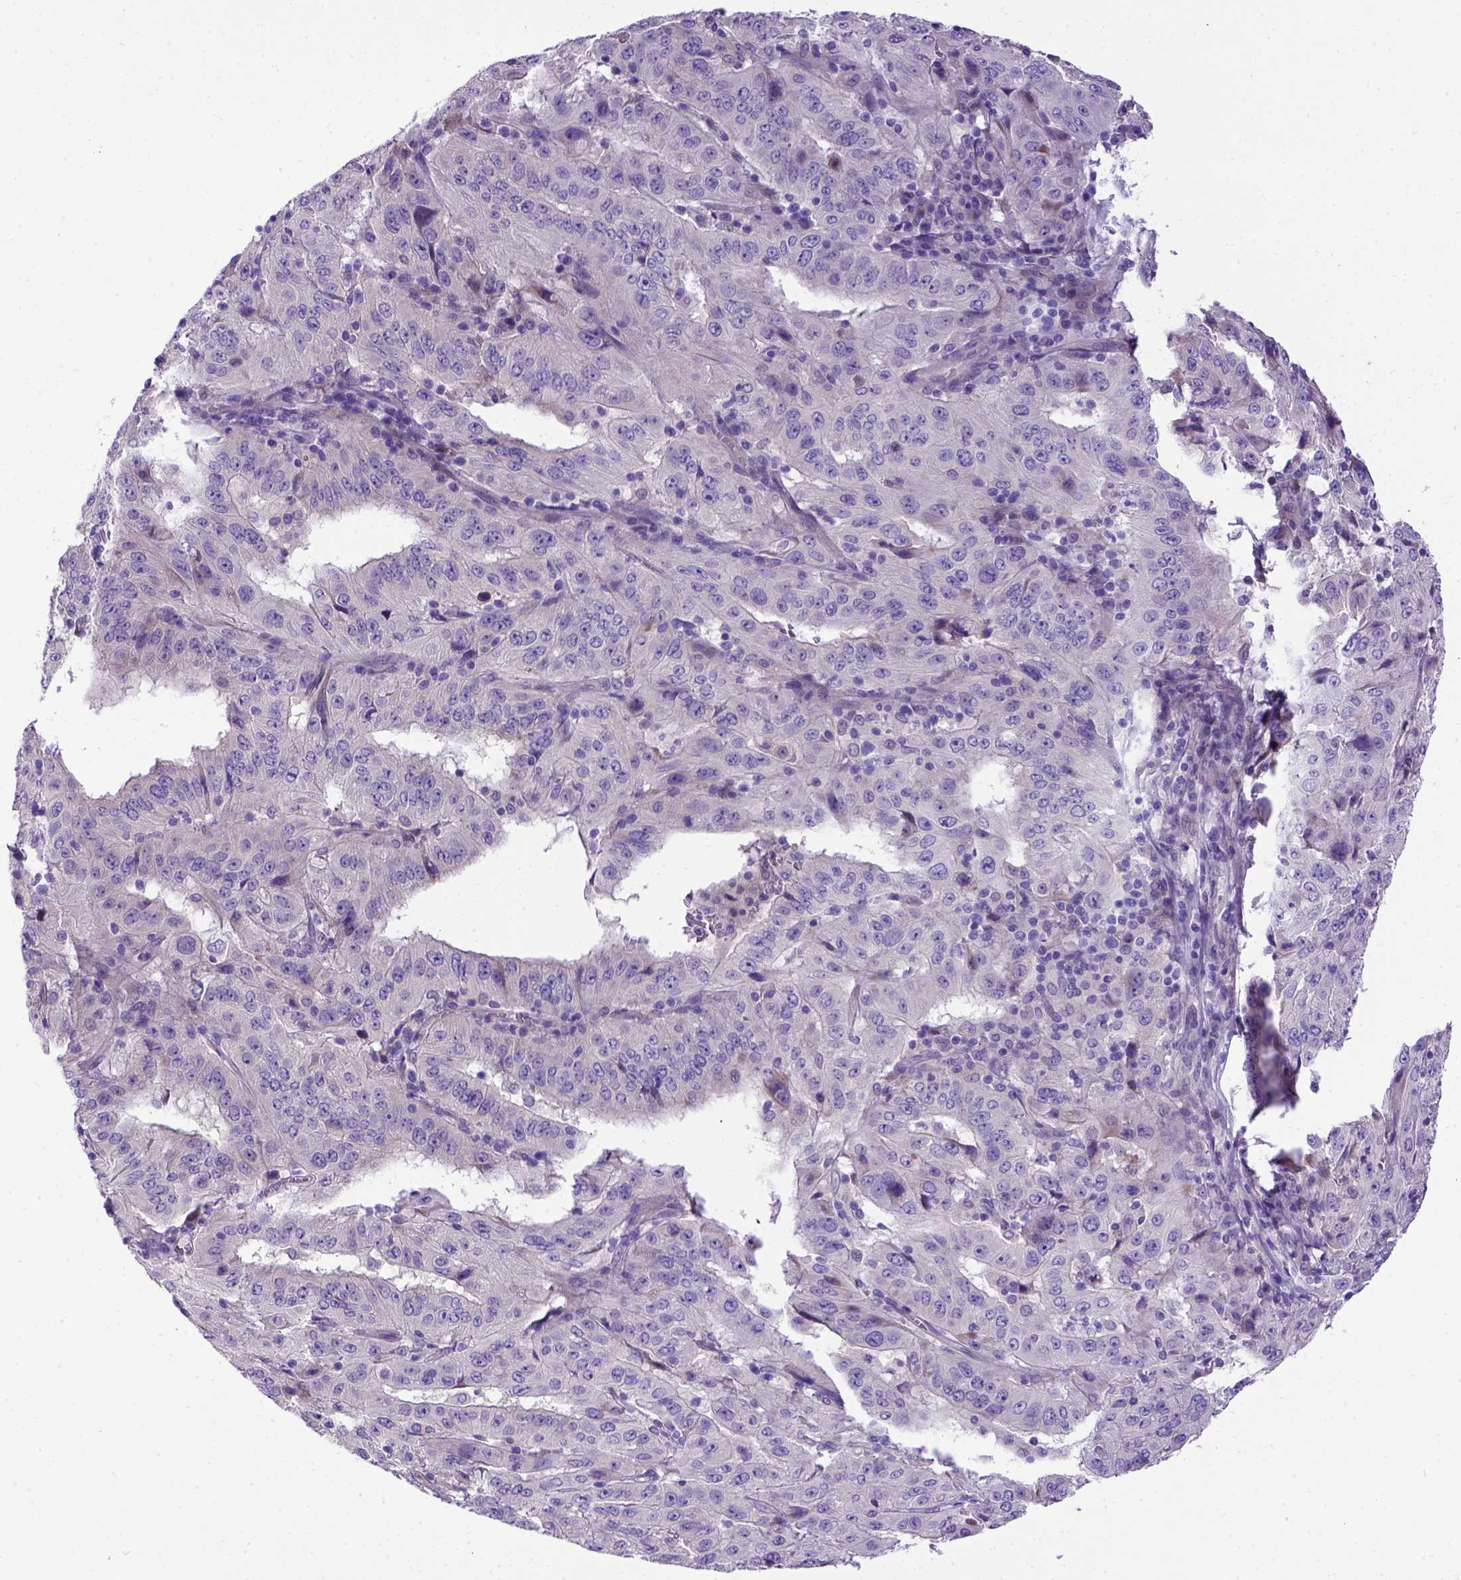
{"staining": {"intensity": "negative", "quantity": "none", "location": "none"}, "tissue": "pancreatic cancer", "cell_type": "Tumor cells", "image_type": "cancer", "snomed": [{"axis": "morphology", "description": "Adenocarcinoma, NOS"}, {"axis": "topography", "description": "Pancreas"}], "caption": "A histopathology image of human pancreatic cancer is negative for staining in tumor cells.", "gene": "ADAM12", "patient": {"sex": "male", "age": 63}}